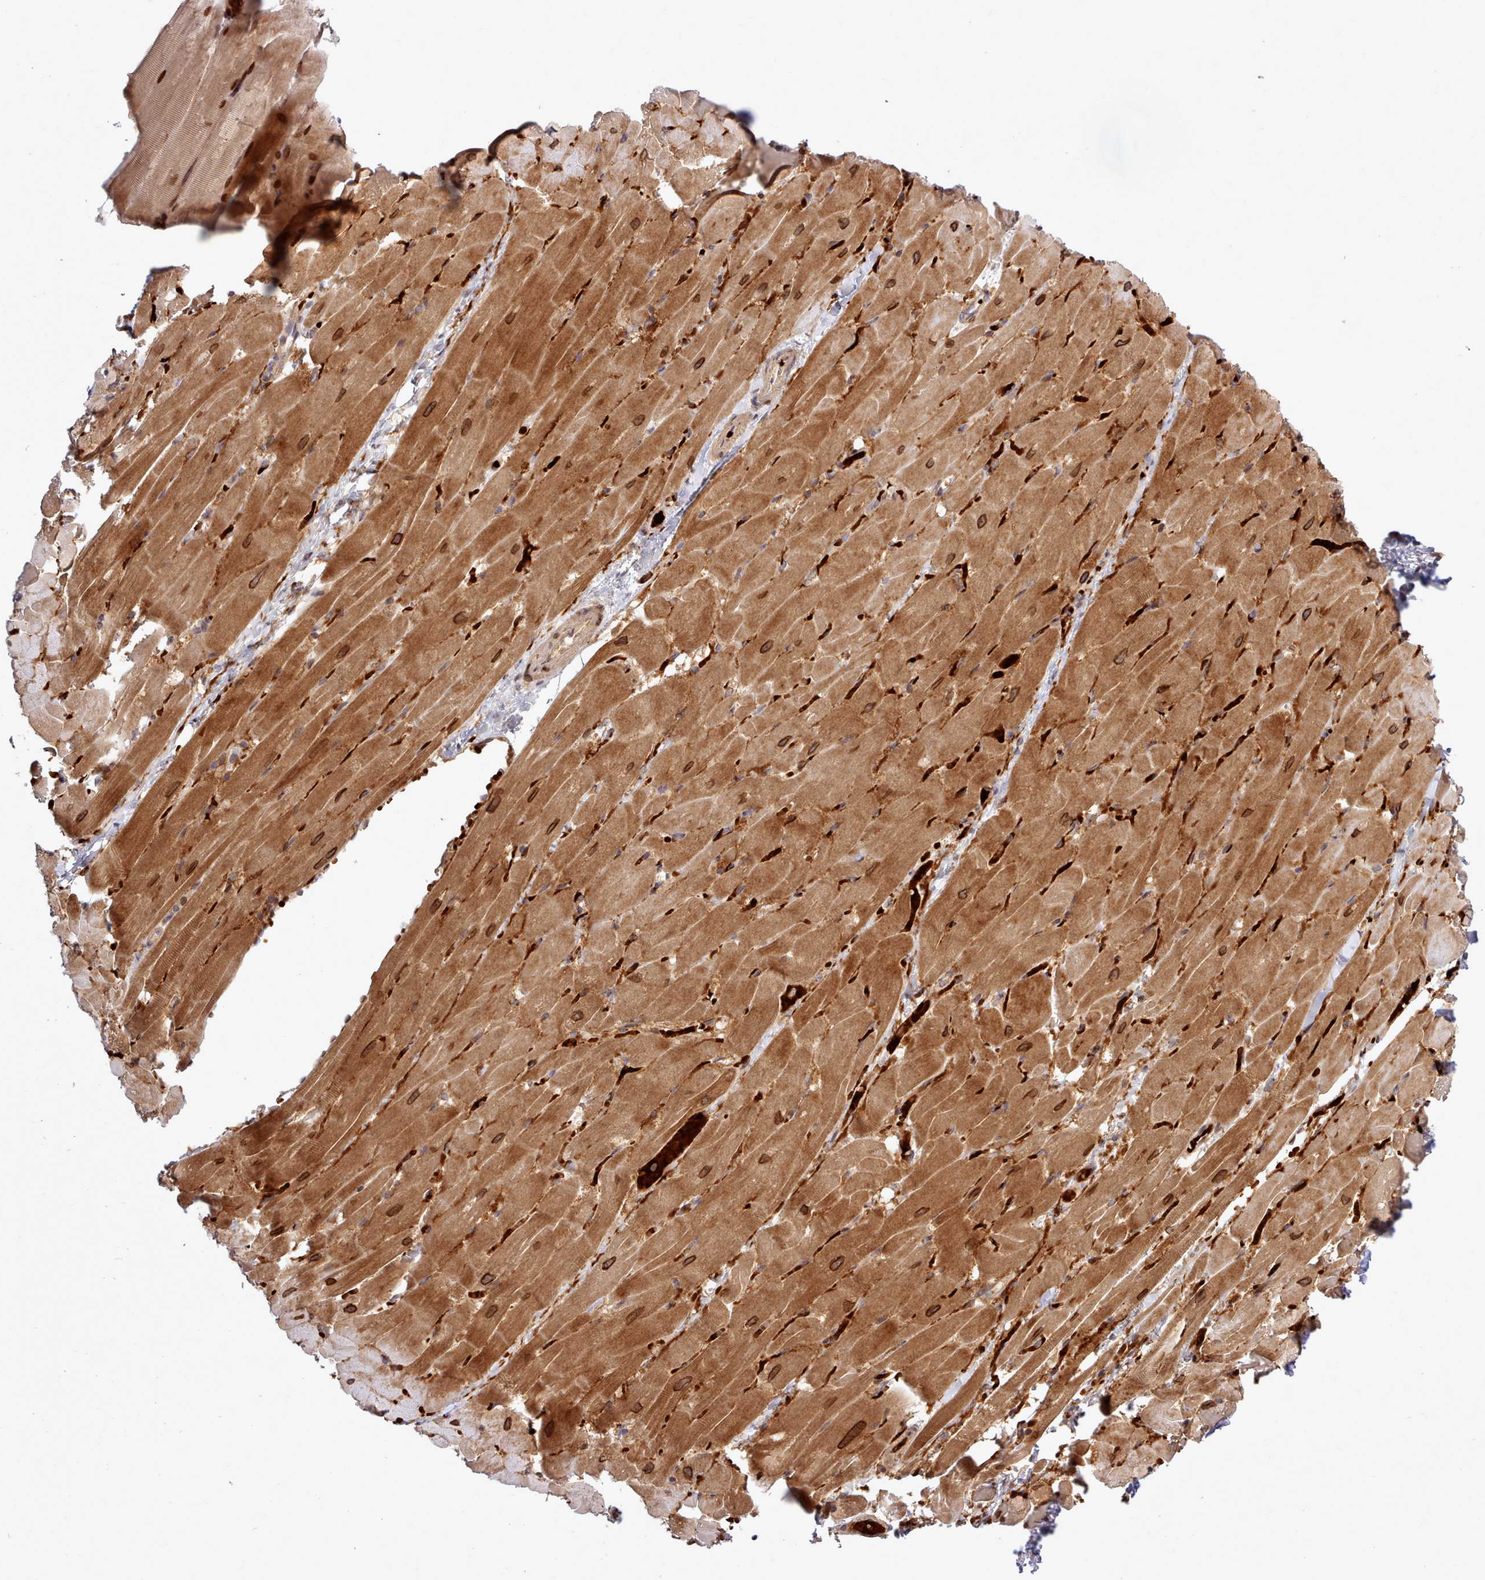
{"staining": {"intensity": "moderate", "quantity": ">75%", "location": "cytoplasmic/membranous,nuclear"}, "tissue": "heart muscle", "cell_type": "Cardiomyocytes", "image_type": "normal", "snomed": [{"axis": "morphology", "description": "Normal tissue, NOS"}, {"axis": "topography", "description": "Heart"}], "caption": "Immunohistochemical staining of unremarkable human heart muscle exhibits moderate cytoplasmic/membranous,nuclear protein staining in approximately >75% of cardiomyocytes.", "gene": "UBE2G1", "patient": {"sex": "male", "age": 37}}